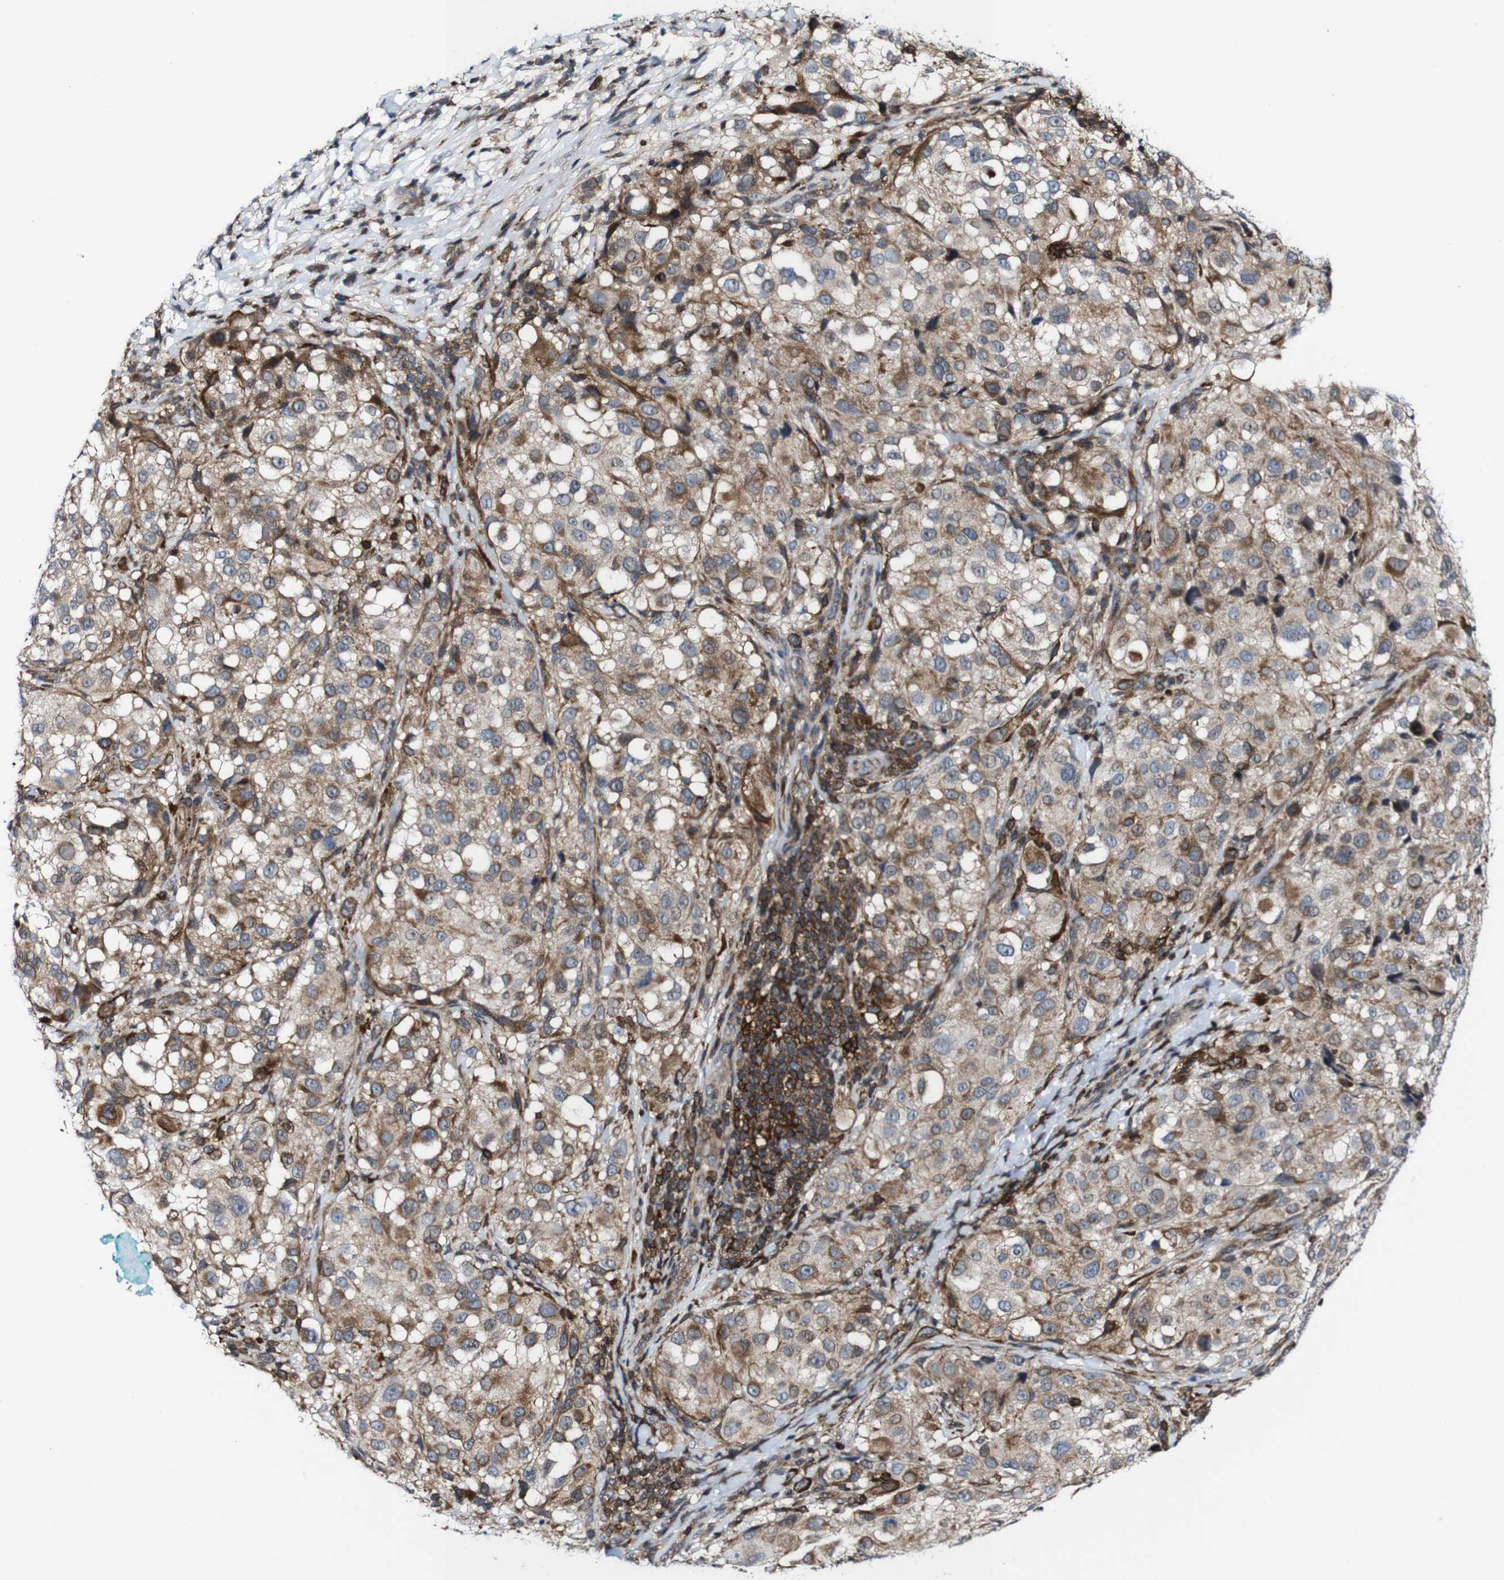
{"staining": {"intensity": "weak", "quantity": ">75%", "location": "cytoplasmic/membranous"}, "tissue": "melanoma", "cell_type": "Tumor cells", "image_type": "cancer", "snomed": [{"axis": "morphology", "description": "Necrosis, NOS"}, {"axis": "morphology", "description": "Malignant melanoma, NOS"}, {"axis": "topography", "description": "Skin"}], "caption": "This micrograph displays immunohistochemistry staining of melanoma, with low weak cytoplasmic/membranous positivity in approximately >75% of tumor cells.", "gene": "JAK2", "patient": {"sex": "female", "age": 87}}